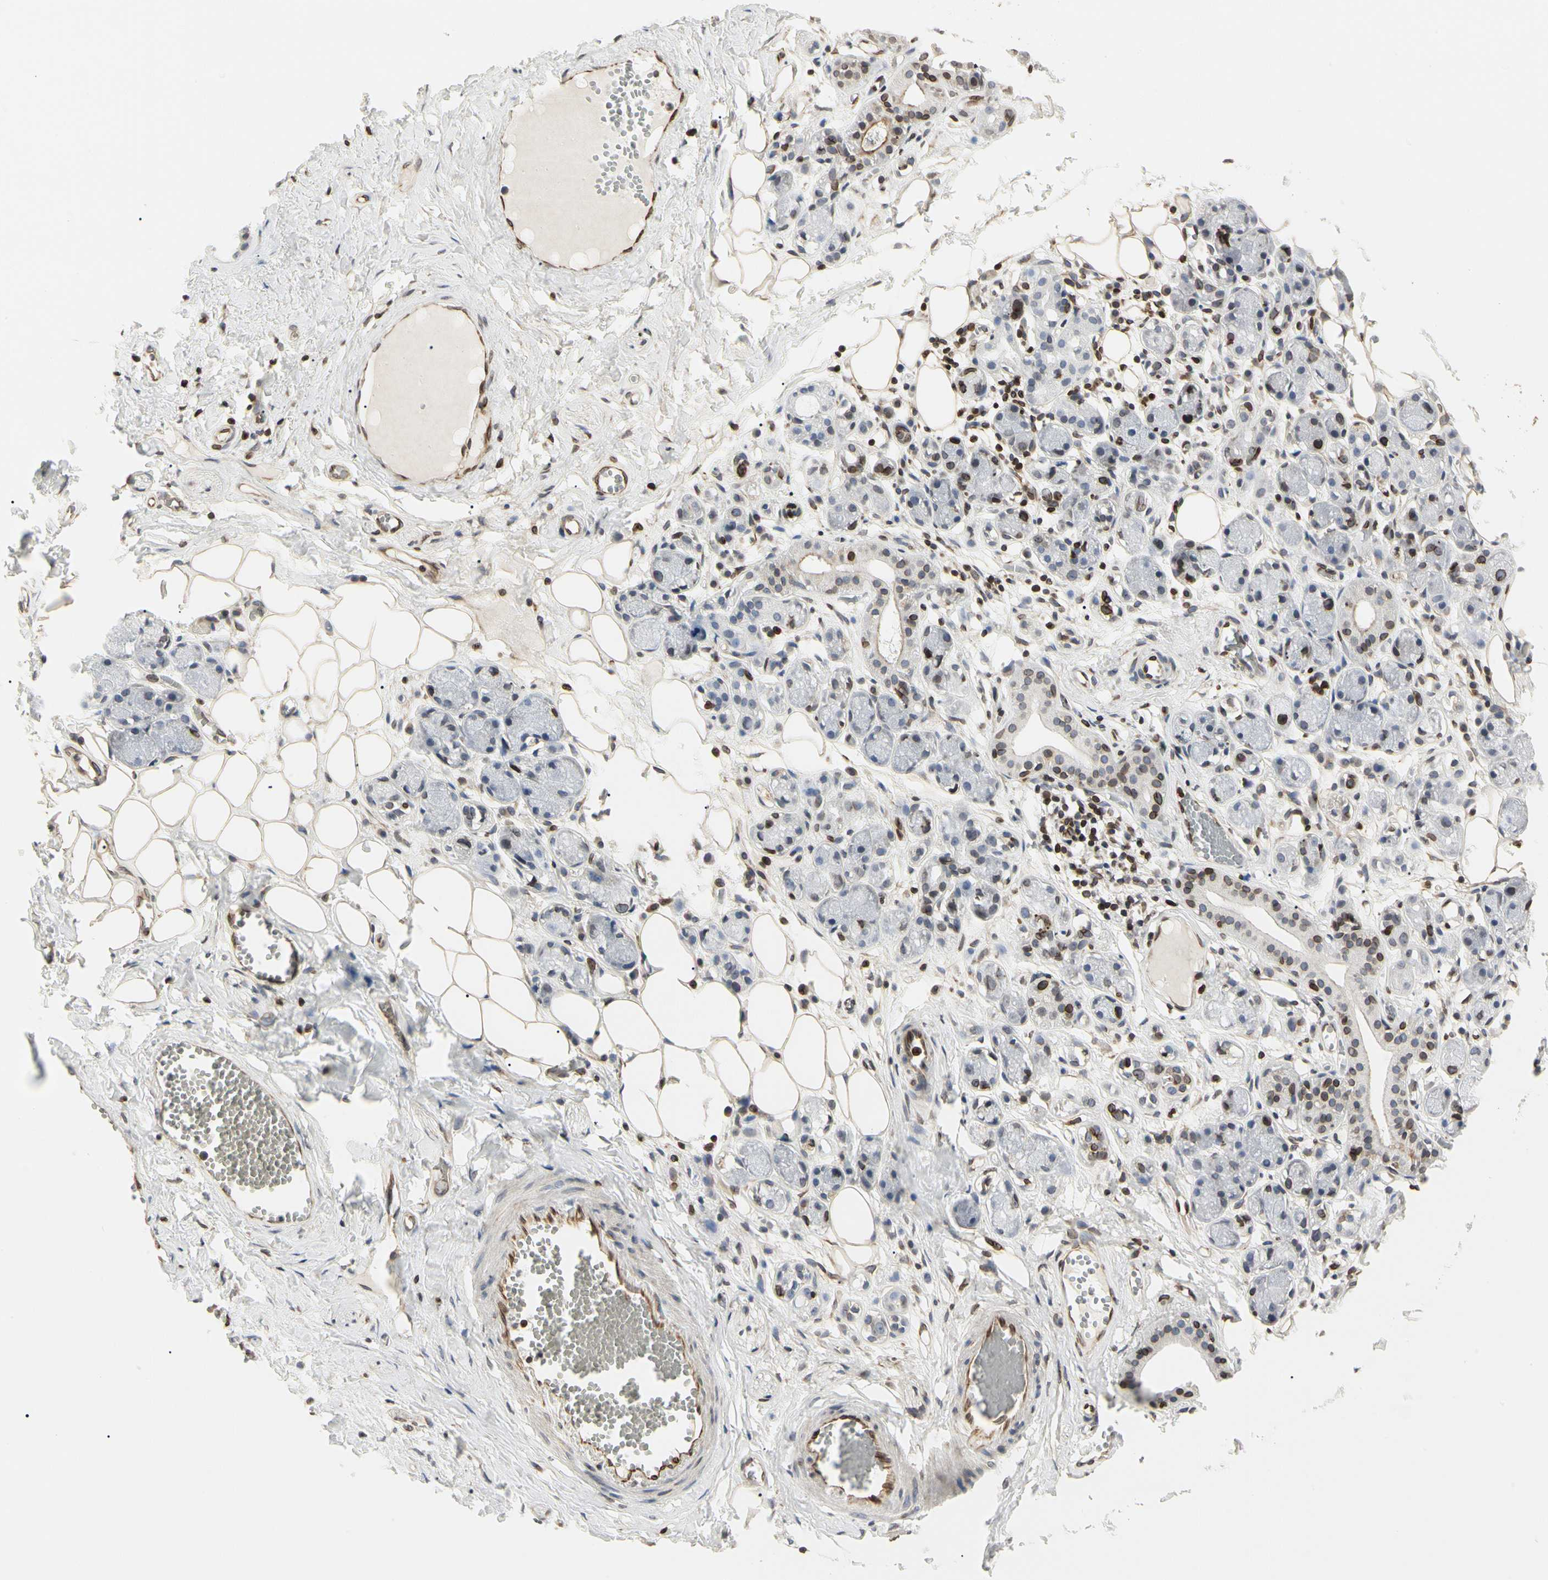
{"staining": {"intensity": "moderate", "quantity": ">75%", "location": "cytoplasmic/membranous,nuclear"}, "tissue": "adipose tissue", "cell_type": "Adipocytes", "image_type": "normal", "snomed": [{"axis": "morphology", "description": "Normal tissue, NOS"}, {"axis": "morphology", "description": "Inflammation, NOS"}, {"axis": "topography", "description": "Vascular tissue"}, {"axis": "topography", "description": "Salivary gland"}], "caption": "A brown stain shows moderate cytoplasmic/membranous,nuclear staining of a protein in adipocytes of benign adipose tissue. (Brightfield microscopy of DAB IHC at high magnification).", "gene": "TMPO", "patient": {"sex": "female", "age": 75}}